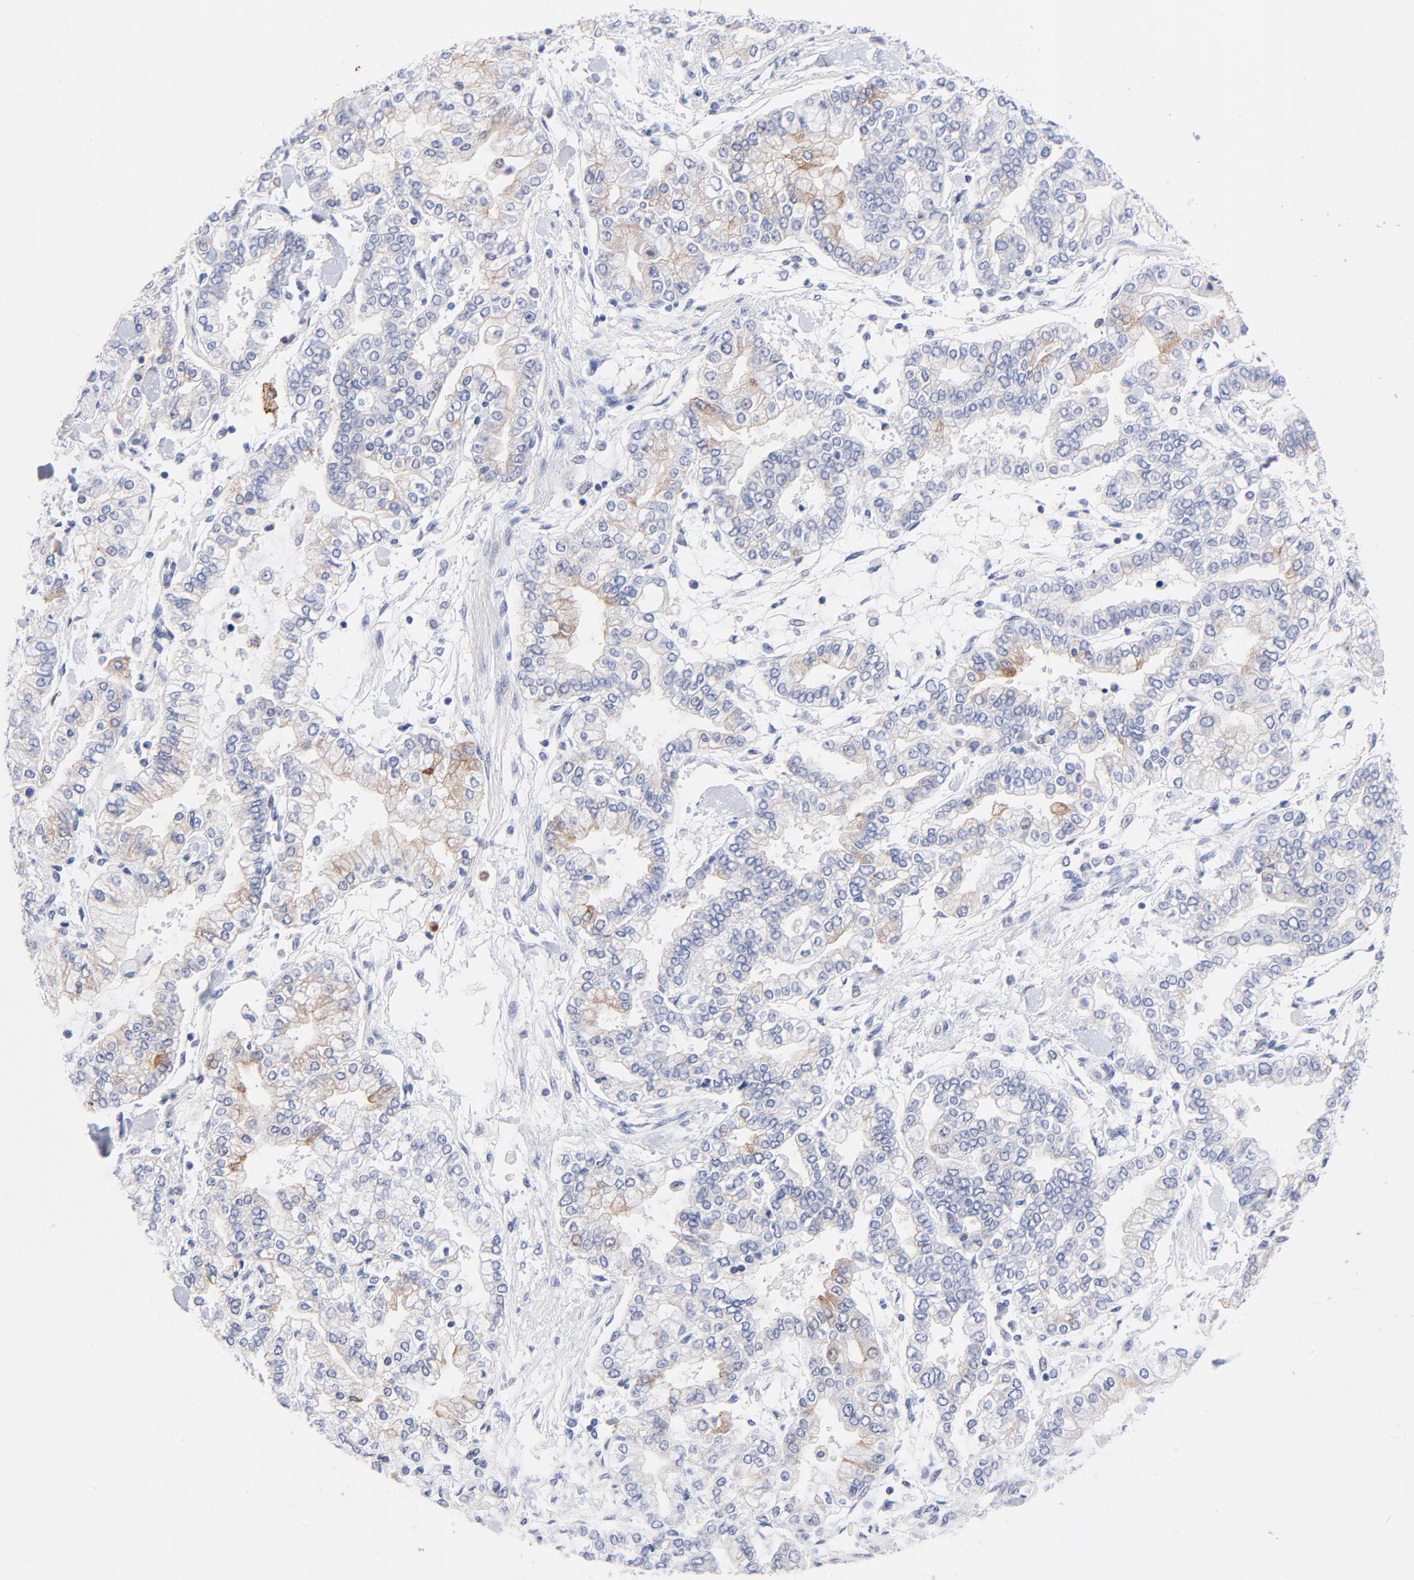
{"staining": {"intensity": "moderate", "quantity": "<25%", "location": "cytoplasmic/membranous"}, "tissue": "stomach cancer", "cell_type": "Tumor cells", "image_type": "cancer", "snomed": [{"axis": "morphology", "description": "Normal tissue, NOS"}, {"axis": "morphology", "description": "Adenocarcinoma, NOS"}, {"axis": "topography", "description": "Stomach, upper"}, {"axis": "topography", "description": "Stomach"}], "caption": "Immunohistochemistry staining of stomach cancer, which reveals low levels of moderate cytoplasmic/membranous expression in approximately <25% of tumor cells indicating moderate cytoplasmic/membranous protein staining. The staining was performed using DAB (brown) for protein detection and nuclei were counterstained in hematoxylin (blue).", "gene": "FAM117B", "patient": {"sex": "male", "age": 76}}